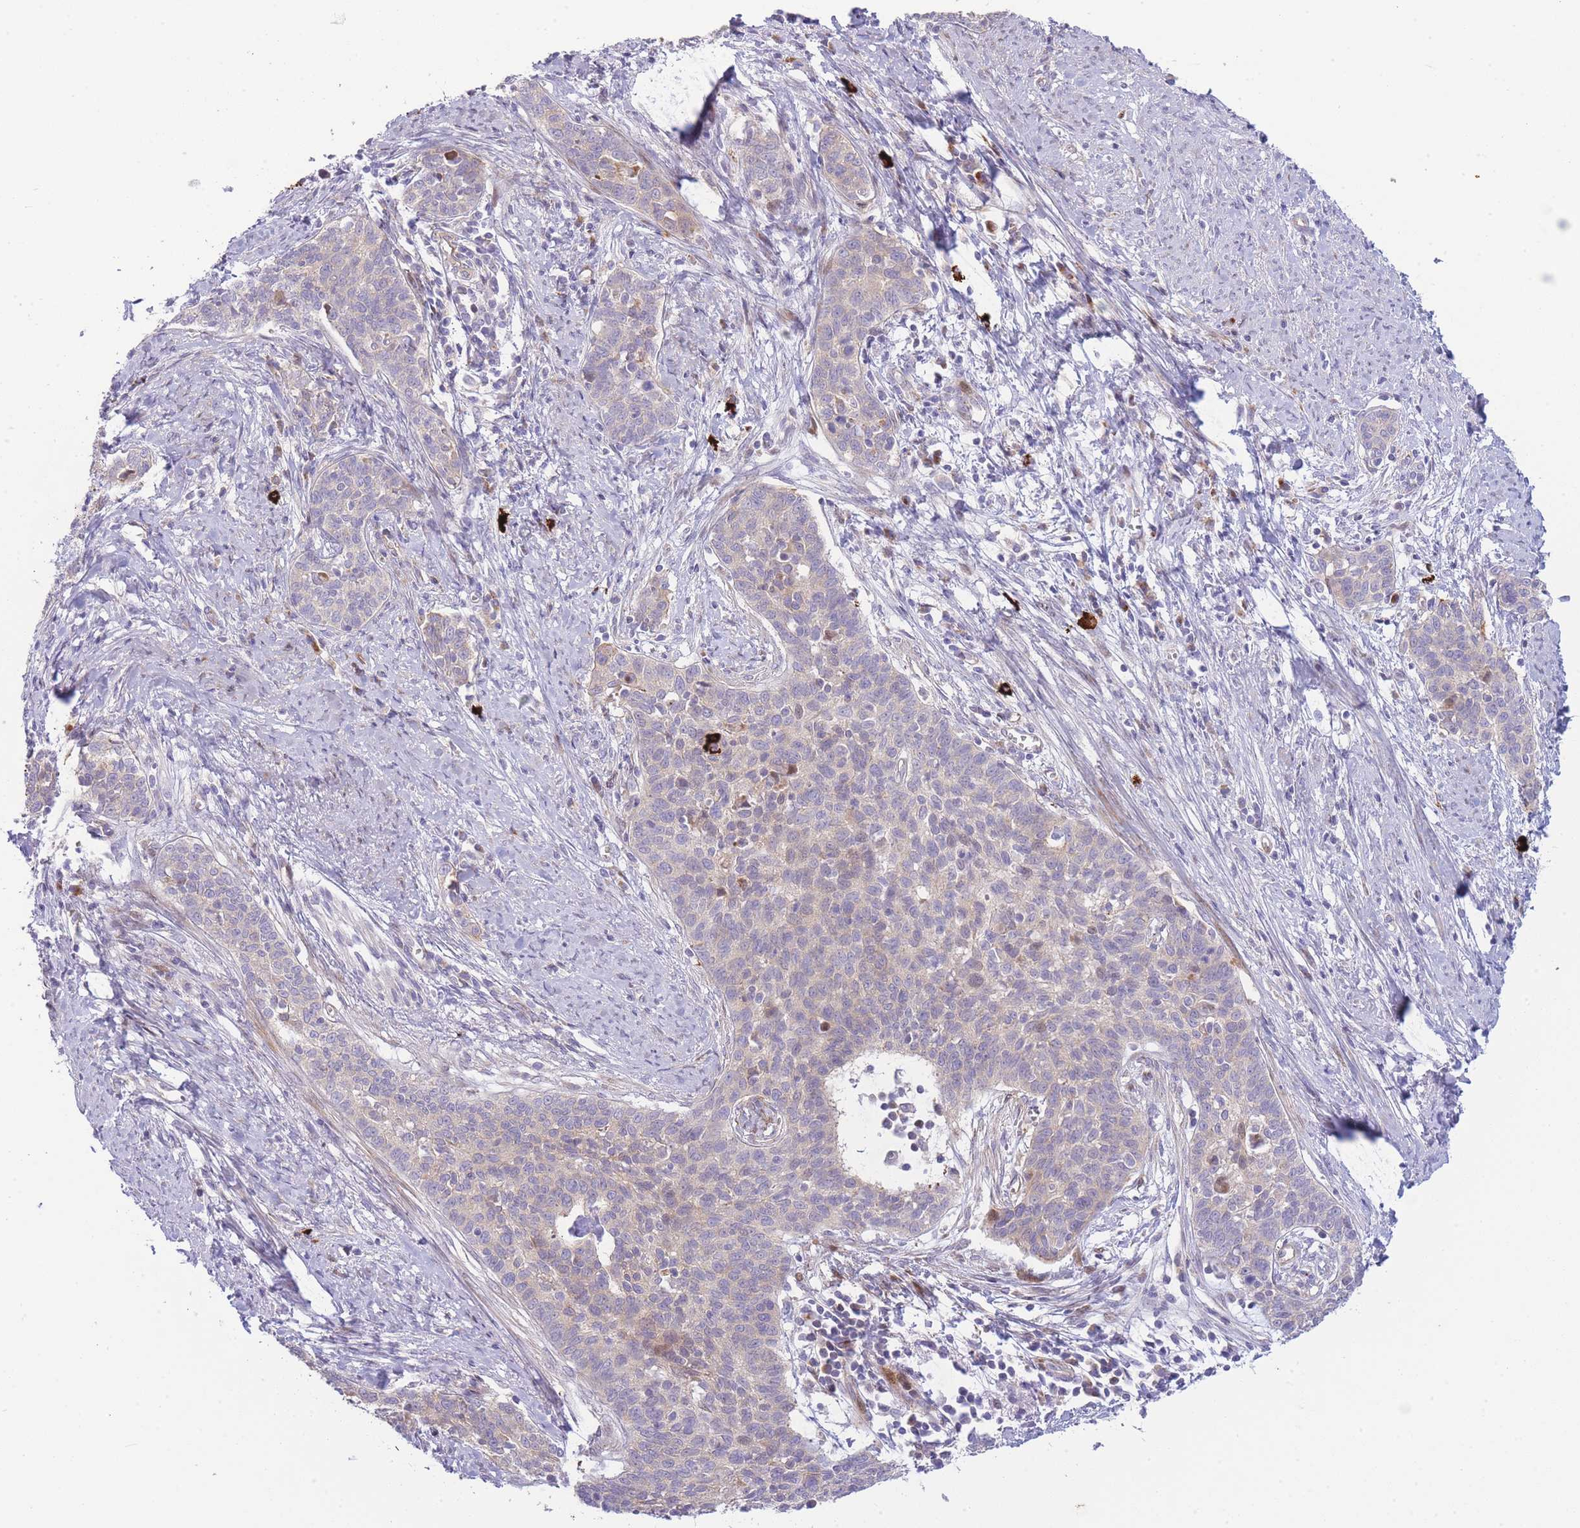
{"staining": {"intensity": "weak", "quantity": "<25%", "location": "cytoplasmic/membranous"}, "tissue": "cervical cancer", "cell_type": "Tumor cells", "image_type": "cancer", "snomed": [{"axis": "morphology", "description": "Squamous cell carcinoma, NOS"}, {"axis": "topography", "description": "Cervix"}], "caption": "Immunohistochemical staining of human cervical cancer reveals no significant staining in tumor cells.", "gene": "ATP5MC2", "patient": {"sex": "female", "age": 39}}